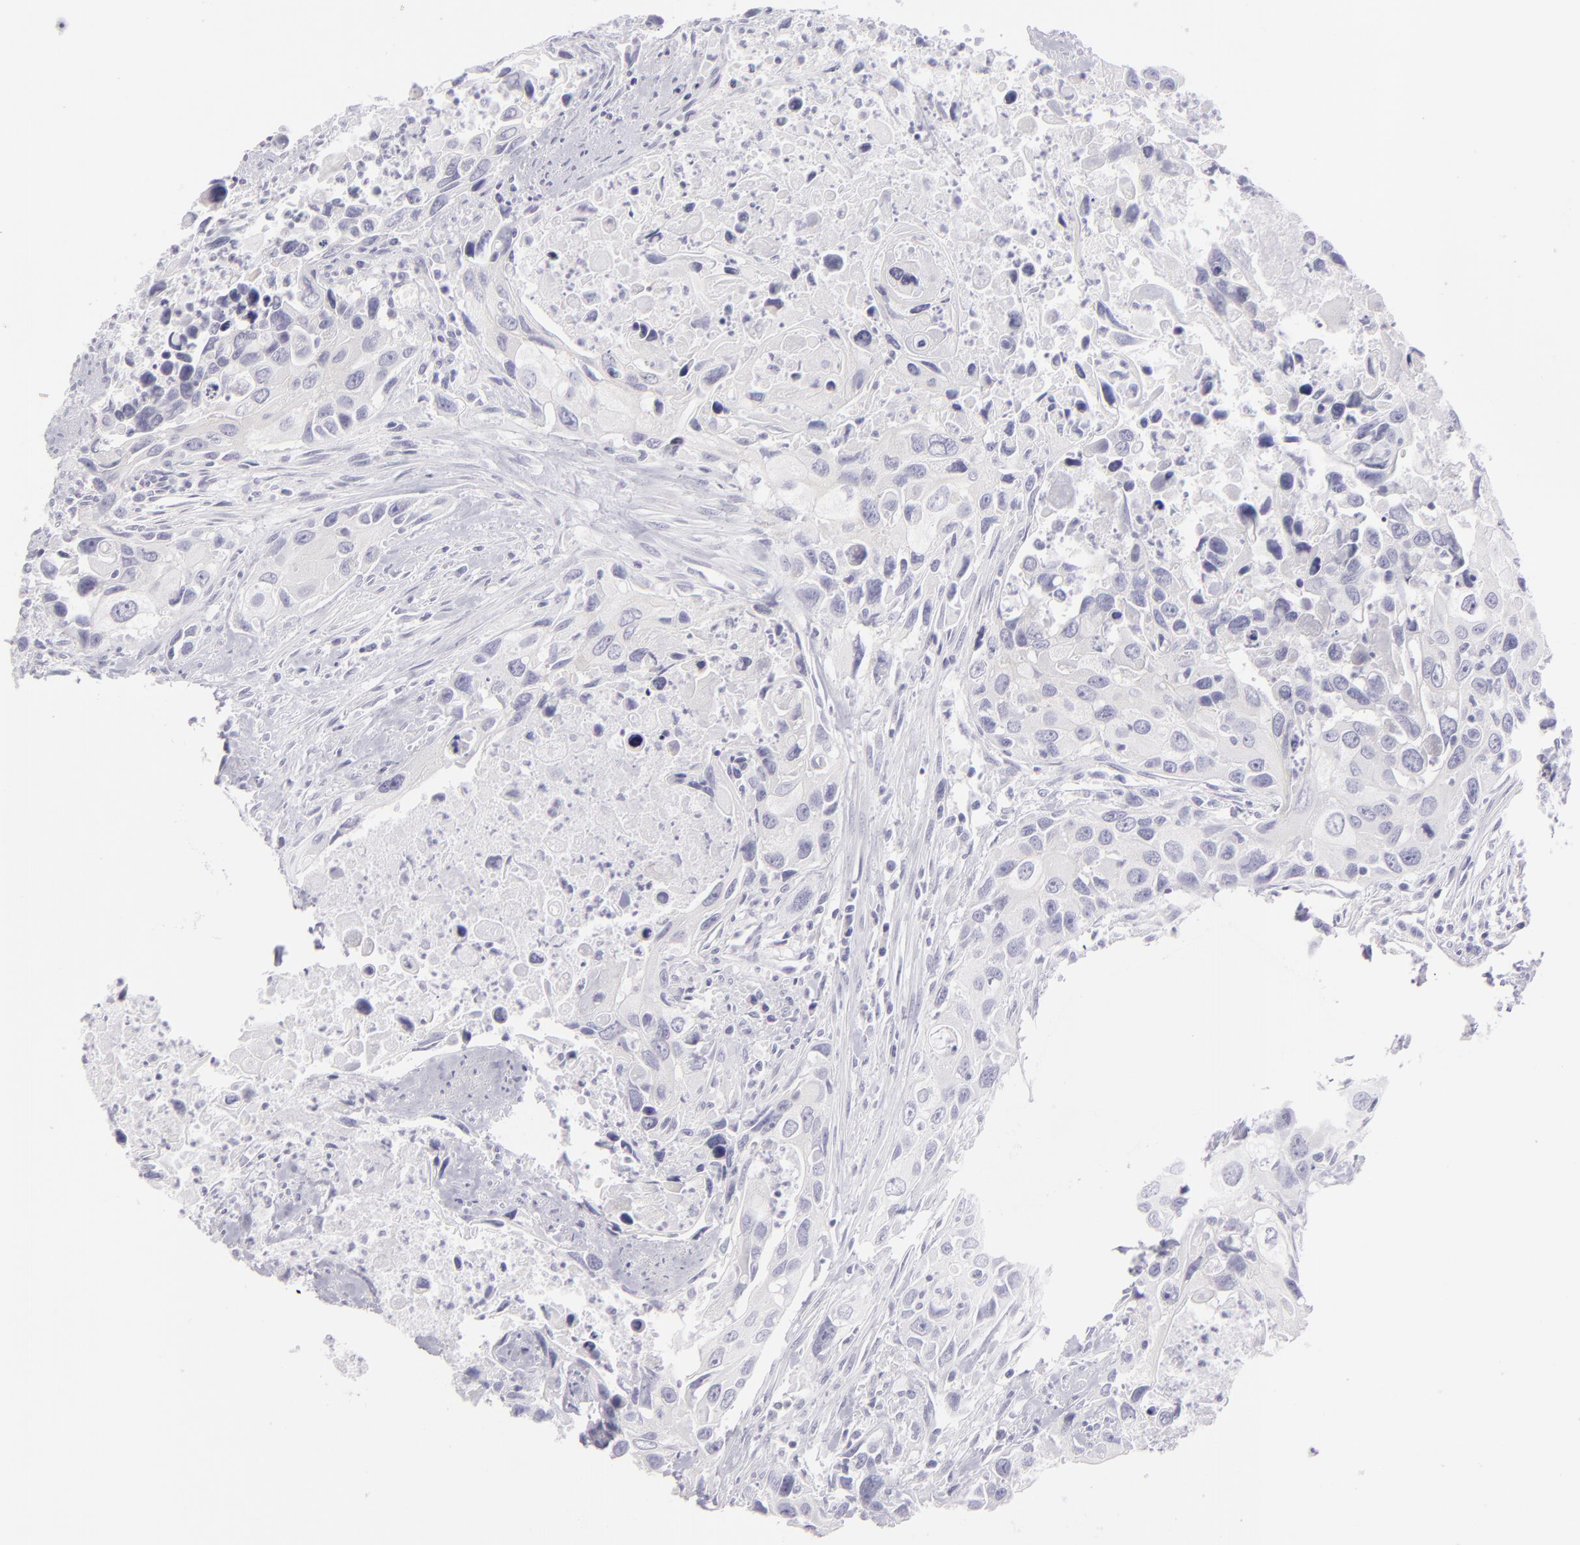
{"staining": {"intensity": "negative", "quantity": "none", "location": "none"}, "tissue": "urothelial cancer", "cell_type": "Tumor cells", "image_type": "cancer", "snomed": [{"axis": "morphology", "description": "Urothelial carcinoma, High grade"}, {"axis": "topography", "description": "Urinary bladder"}], "caption": "High power microscopy histopathology image of an immunohistochemistry photomicrograph of urothelial cancer, revealing no significant positivity in tumor cells.", "gene": "DLG4", "patient": {"sex": "male", "age": 71}}